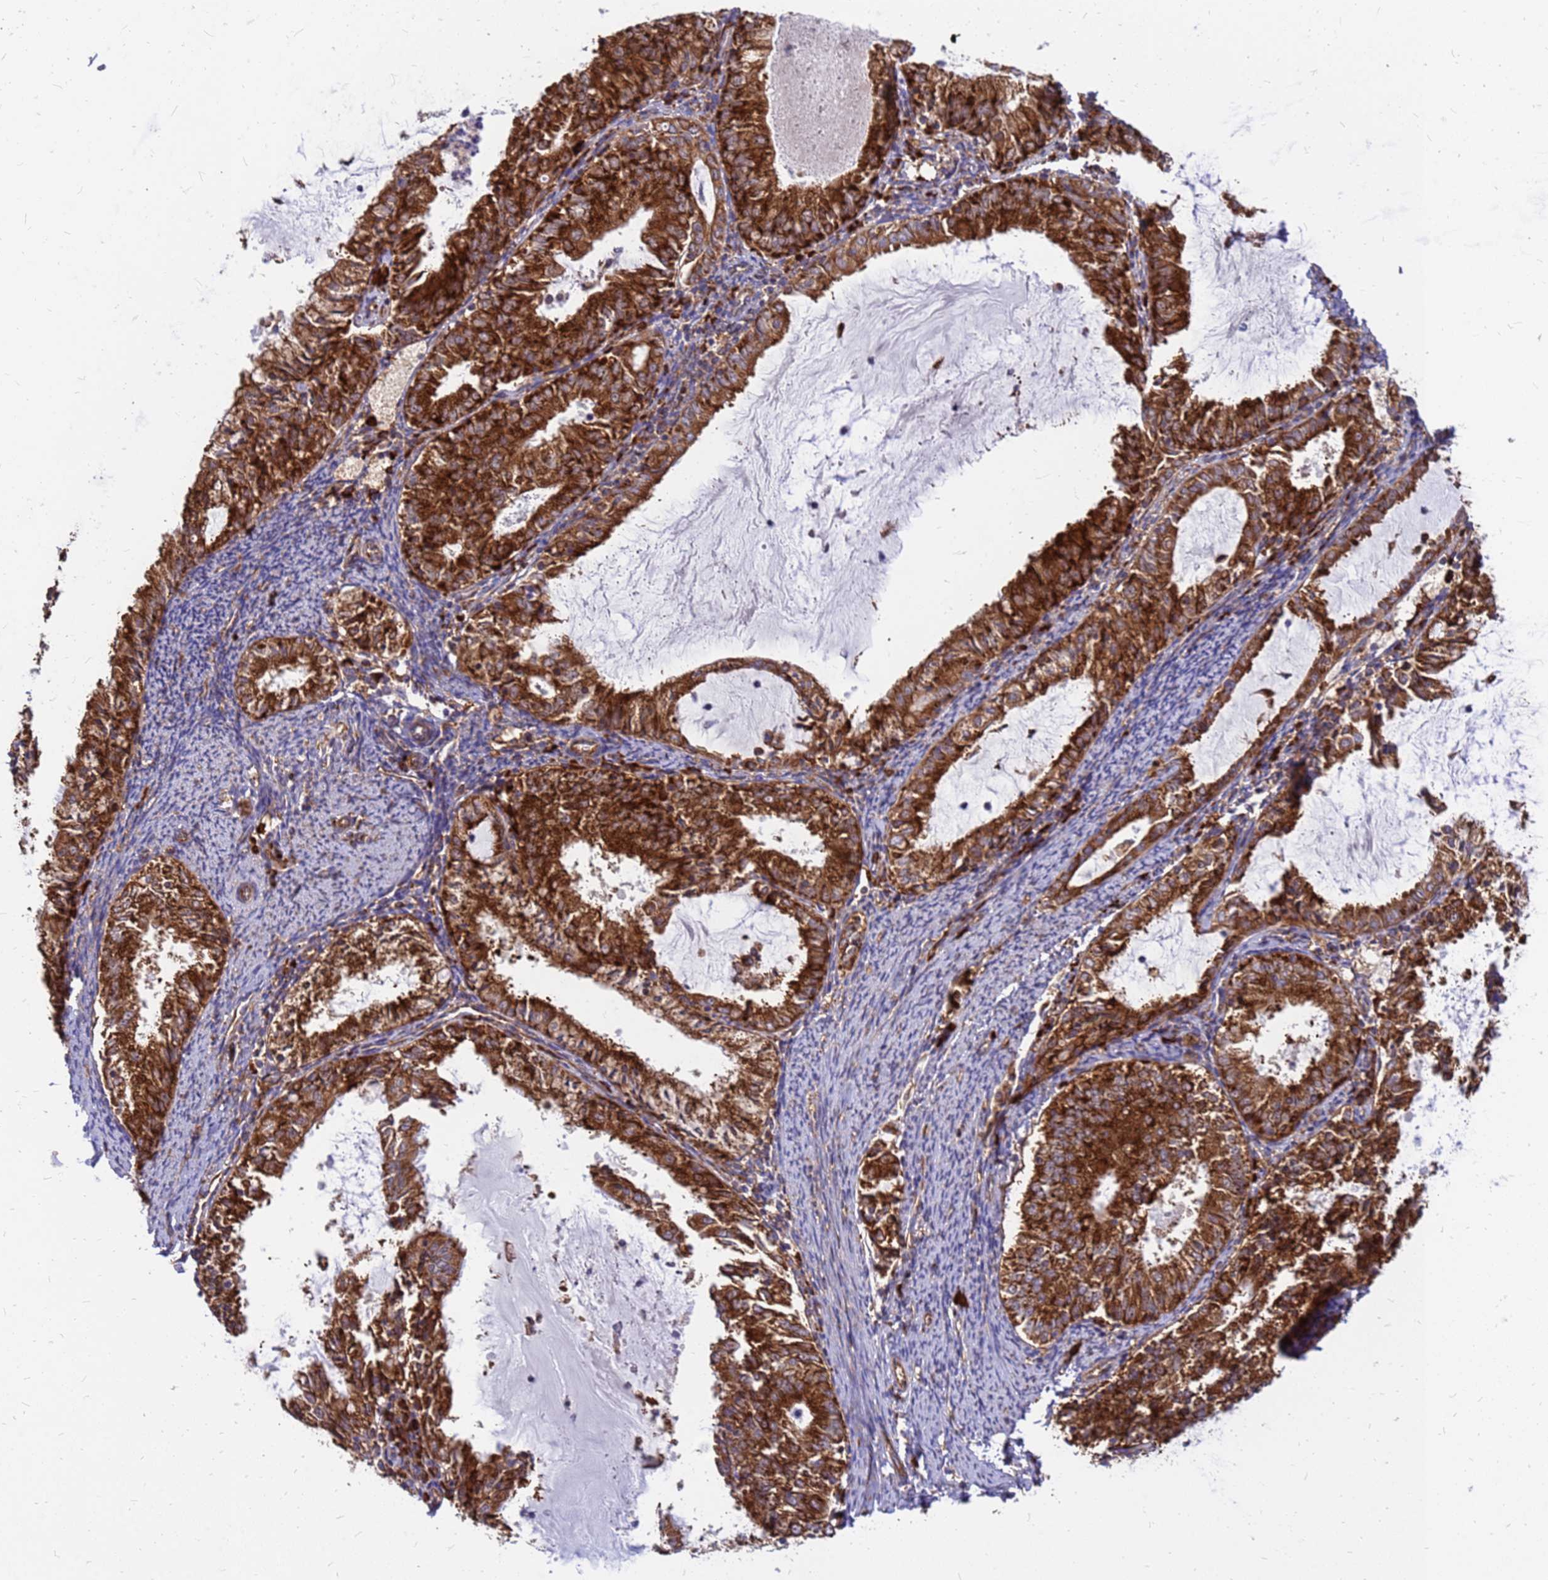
{"staining": {"intensity": "strong", "quantity": ">75%", "location": "cytoplasmic/membranous"}, "tissue": "endometrial cancer", "cell_type": "Tumor cells", "image_type": "cancer", "snomed": [{"axis": "morphology", "description": "Adenocarcinoma, NOS"}, {"axis": "topography", "description": "Endometrium"}], "caption": "The immunohistochemical stain shows strong cytoplasmic/membranous expression in tumor cells of endometrial adenocarcinoma tissue.", "gene": "RPL8", "patient": {"sex": "female", "age": 57}}